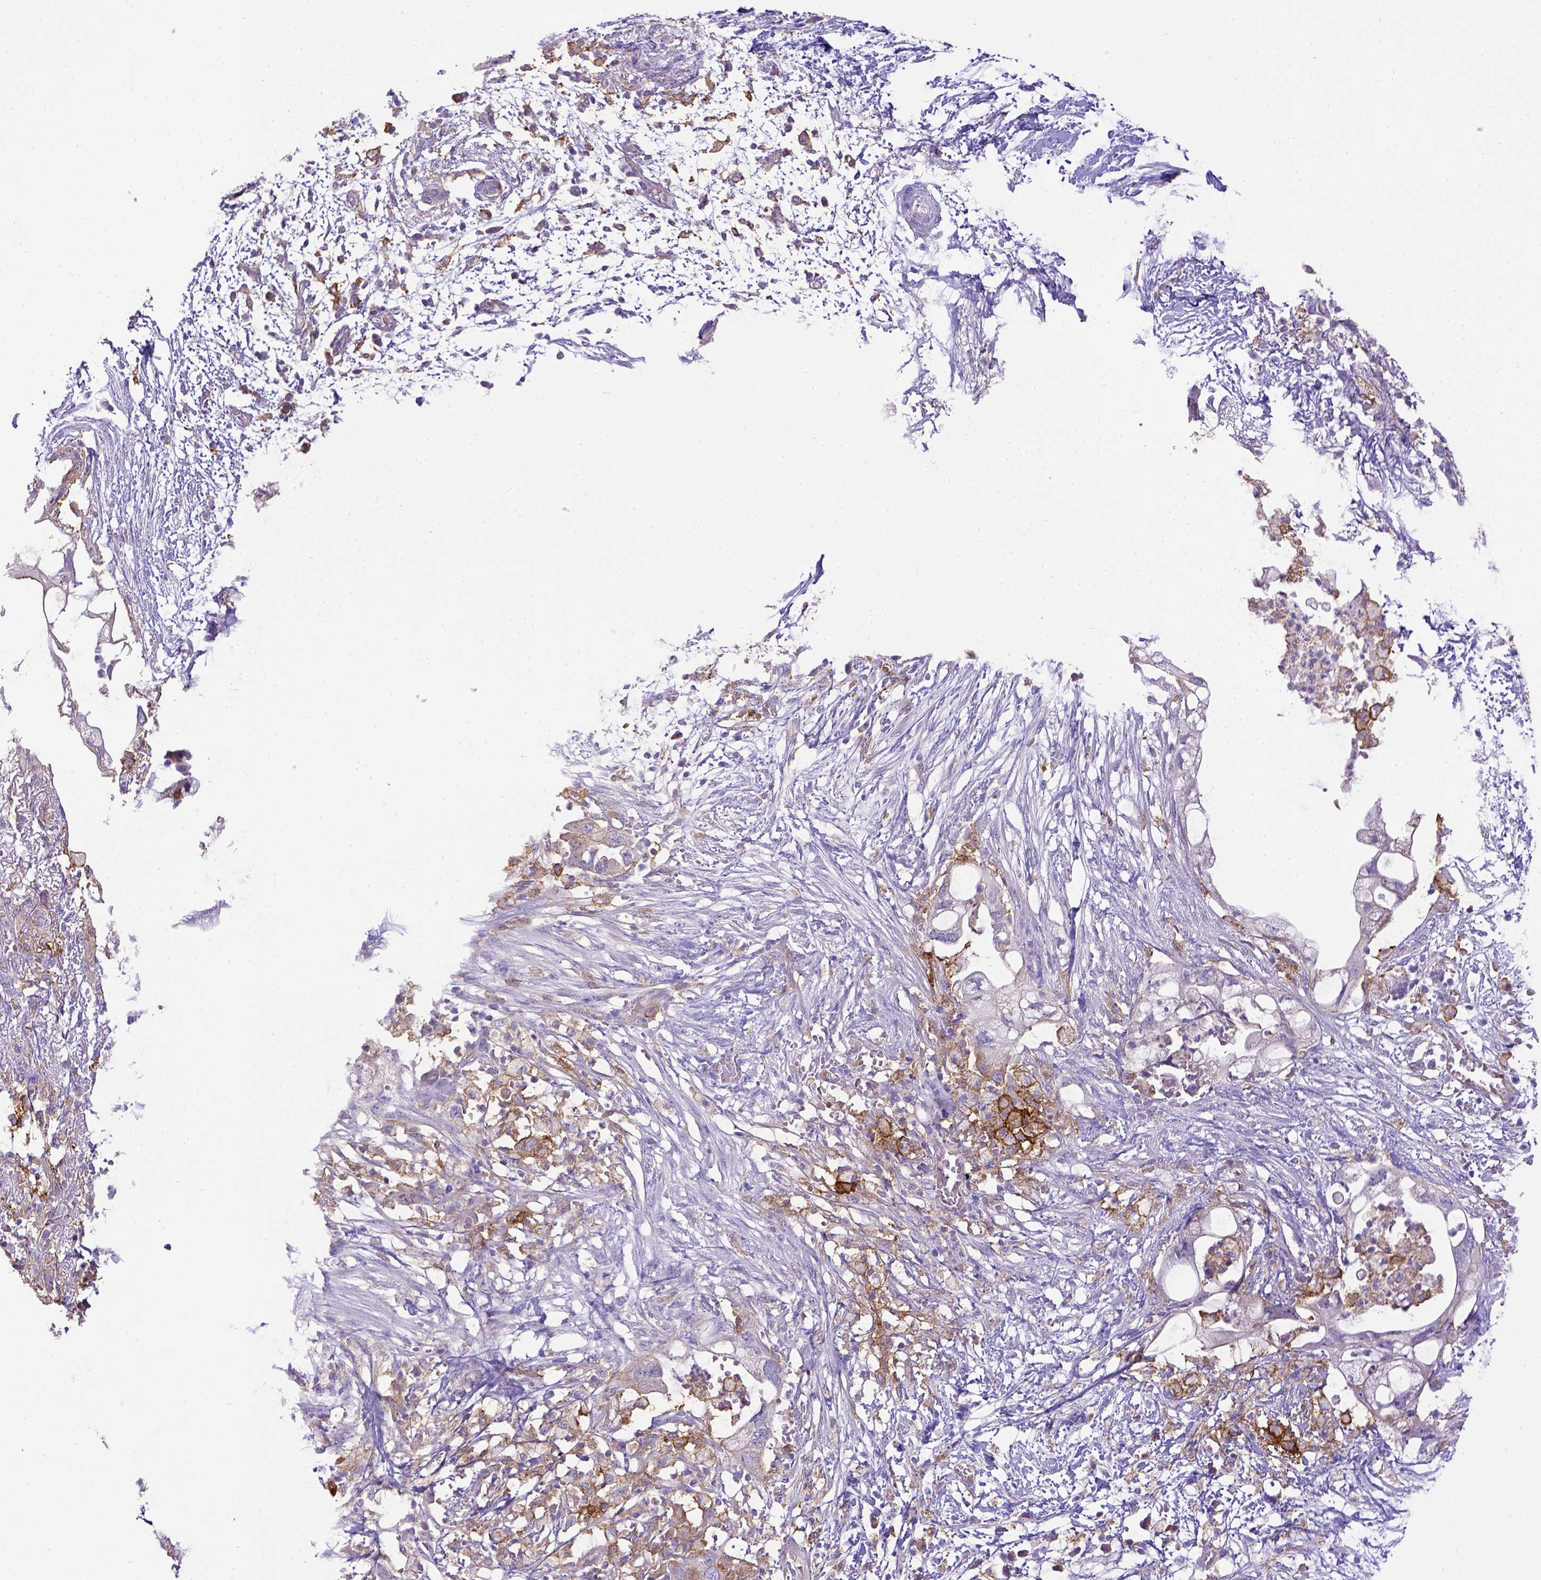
{"staining": {"intensity": "negative", "quantity": "none", "location": "none"}, "tissue": "pancreatic cancer", "cell_type": "Tumor cells", "image_type": "cancer", "snomed": [{"axis": "morphology", "description": "Adenocarcinoma, NOS"}, {"axis": "topography", "description": "Pancreas"}], "caption": "Pancreatic cancer (adenocarcinoma) stained for a protein using immunohistochemistry exhibits no expression tumor cells.", "gene": "CD40", "patient": {"sex": "female", "age": 72}}